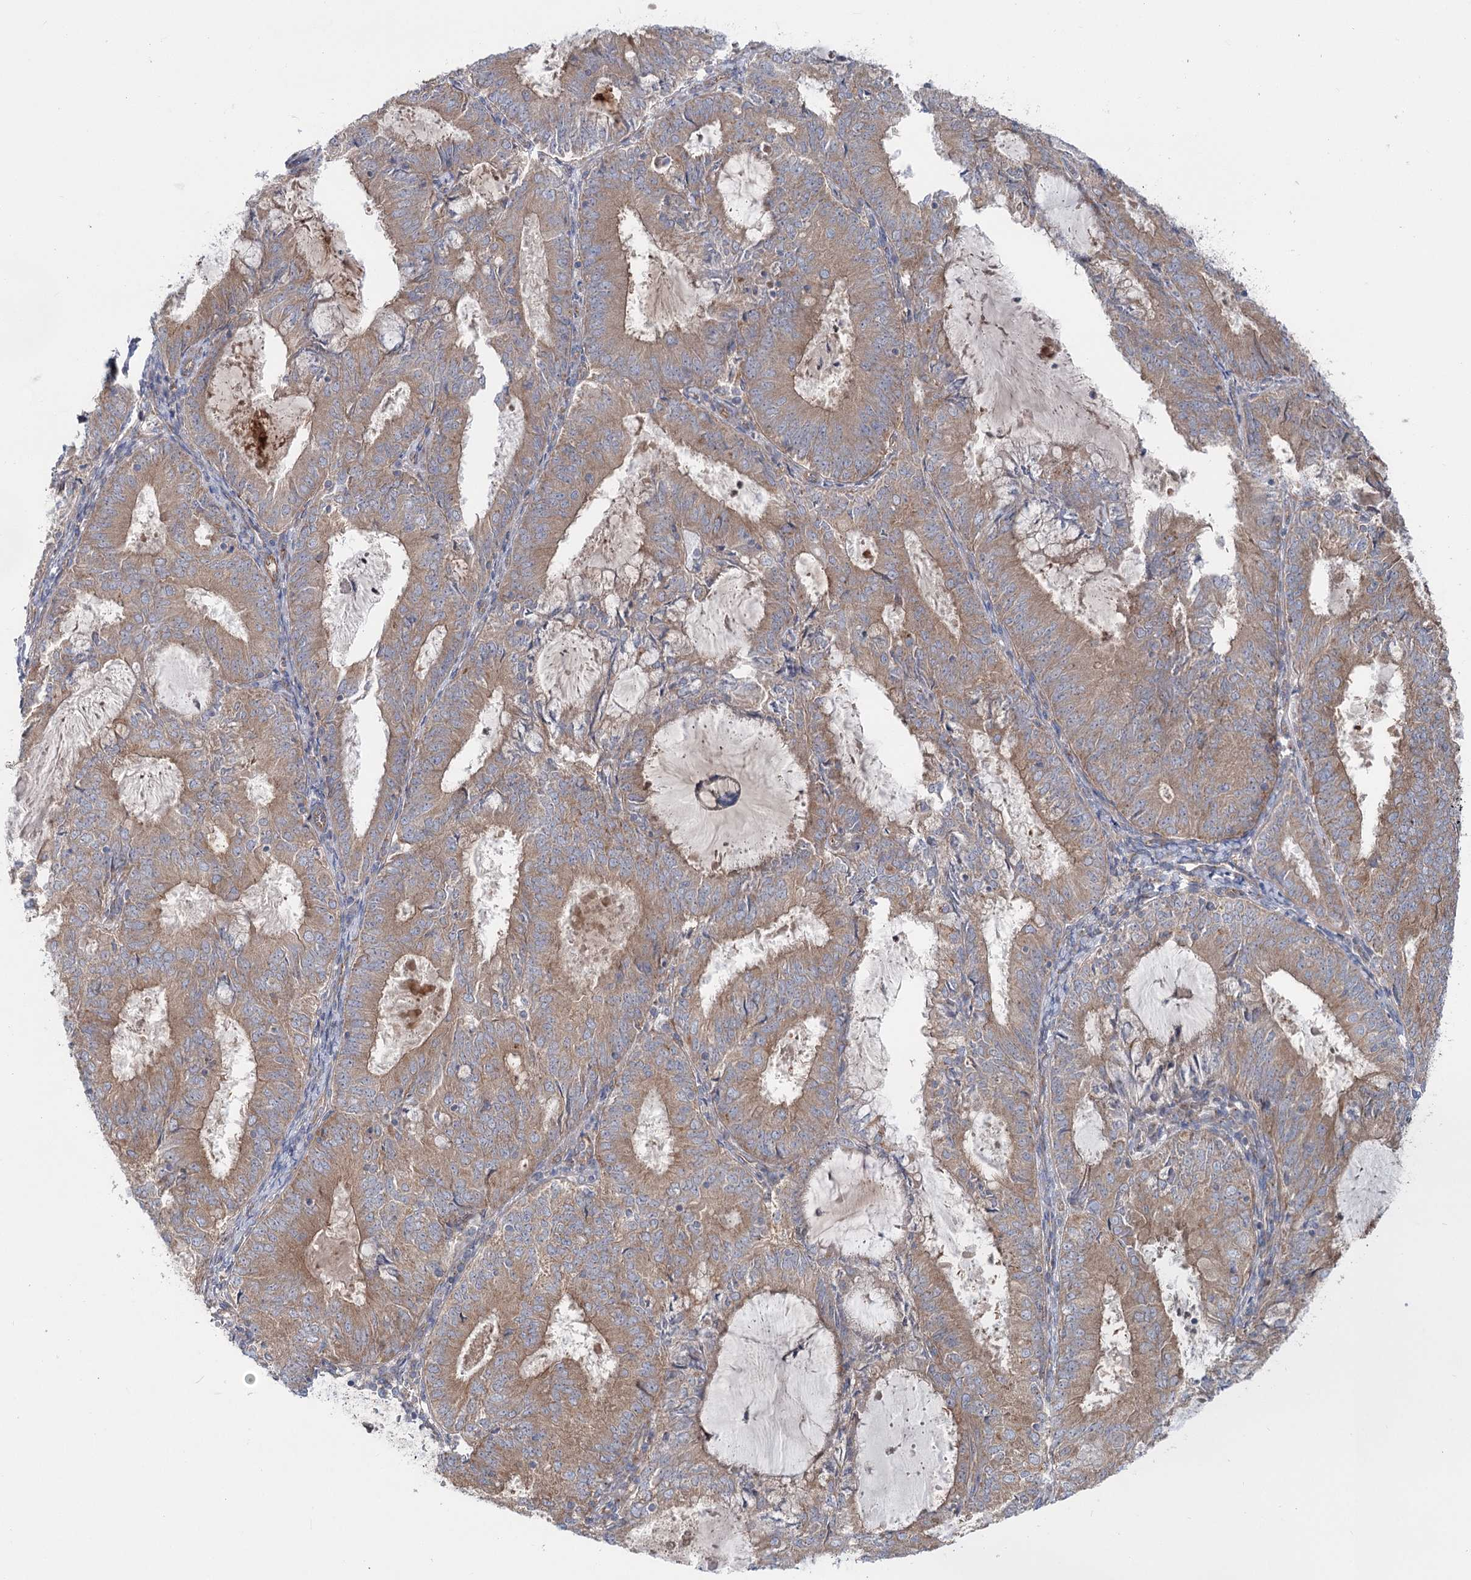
{"staining": {"intensity": "moderate", "quantity": ">75%", "location": "cytoplasmic/membranous"}, "tissue": "endometrial cancer", "cell_type": "Tumor cells", "image_type": "cancer", "snomed": [{"axis": "morphology", "description": "Adenocarcinoma, NOS"}, {"axis": "topography", "description": "Endometrium"}], "caption": "Immunohistochemical staining of human adenocarcinoma (endometrial) exhibits medium levels of moderate cytoplasmic/membranous positivity in about >75% of tumor cells.", "gene": "SCN11A", "patient": {"sex": "female", "age": 57}}